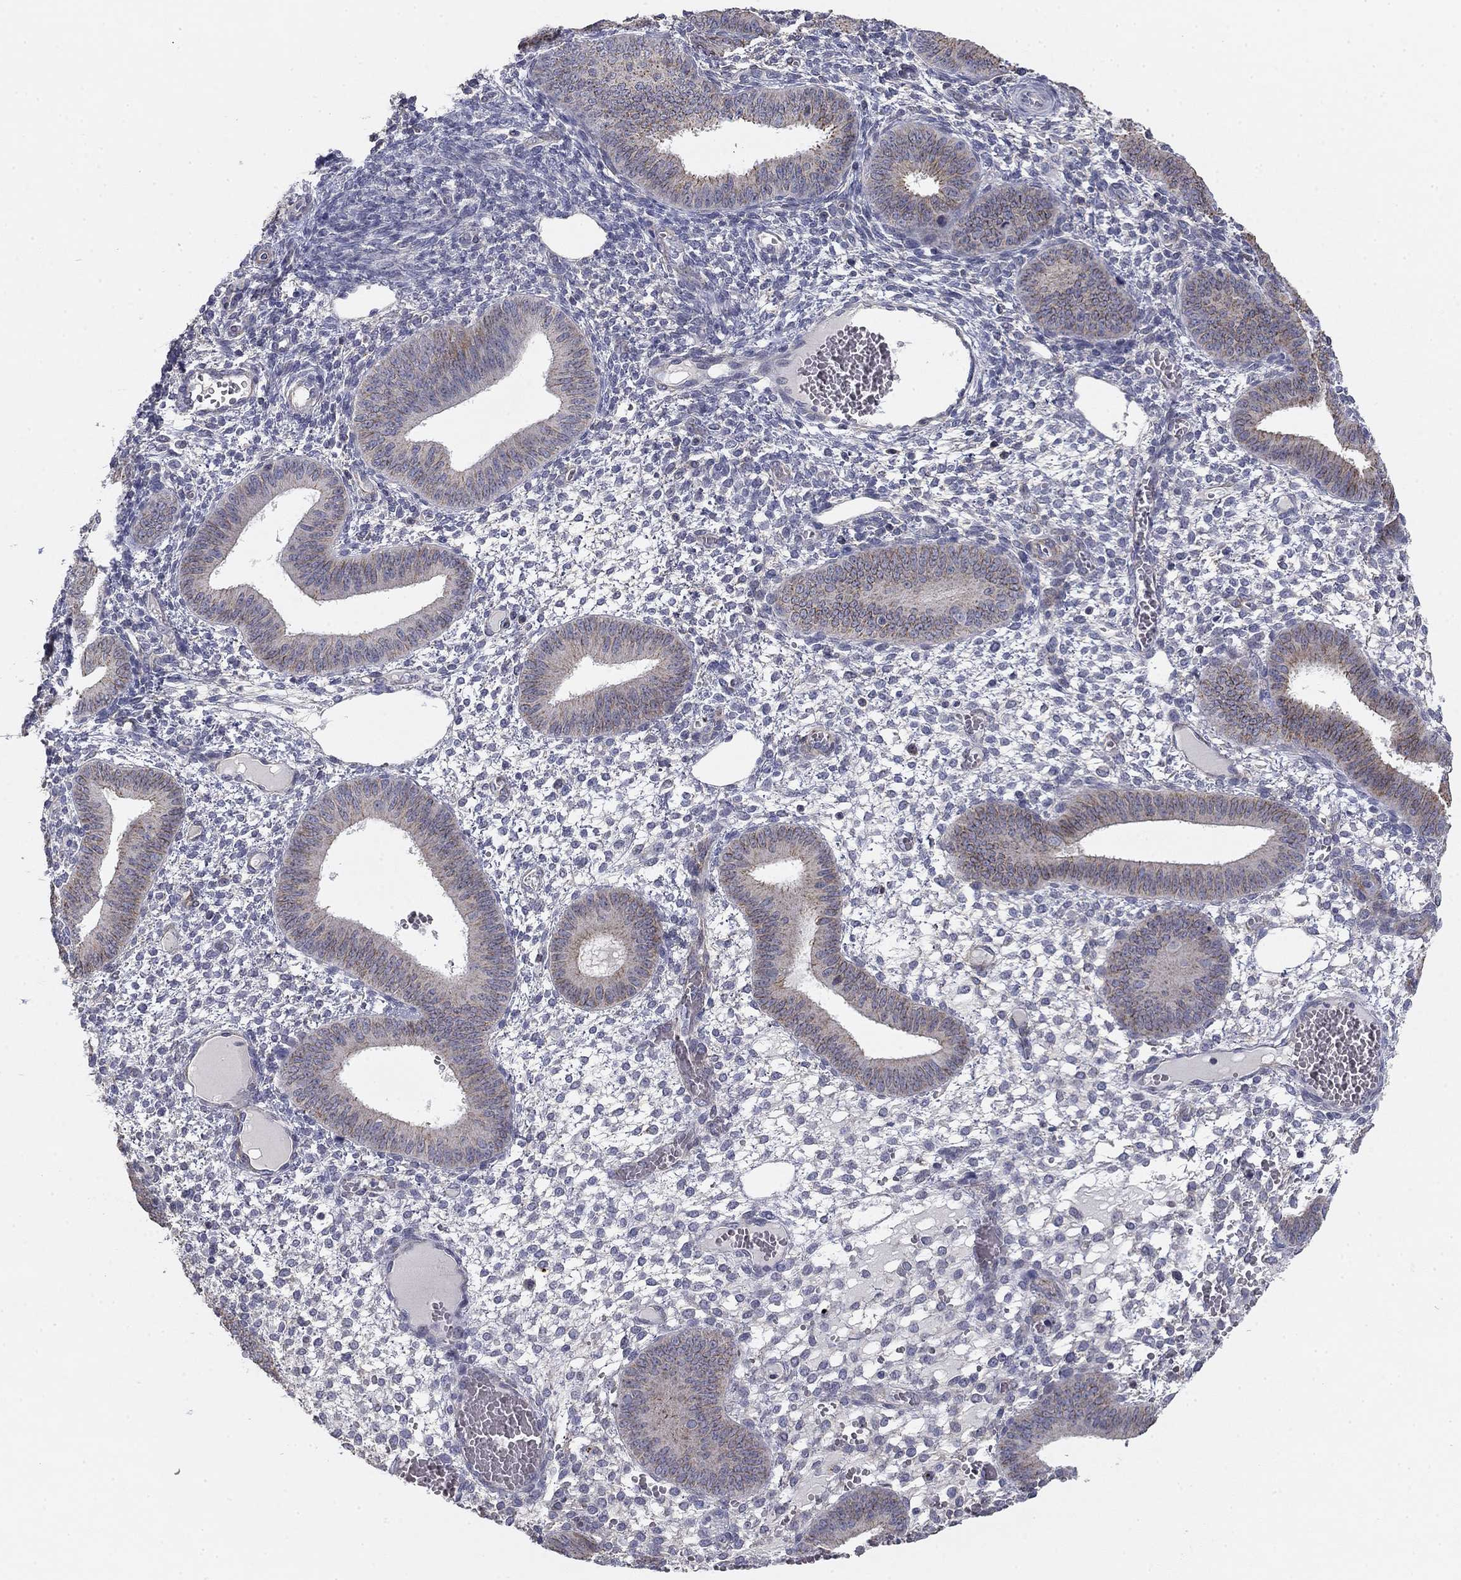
{"staining": {"intensity": "negative", "quantity": "none", "location": "none"}, "tissue": "endometrium", "cell_type": "Cells in endometrial stroma", "image_type": "normal", "snomed": [{"axis": "morphology", "description": "Normal tissue, NOS"}, {"axis": "topography", "description": "Endometrium"}], "caption": "Cells in endometrial stroma show no significant protein staining in unremarkable endometrium.", "gene": "SEPTIN3", "patient": {"sex": "female", "age": 42}}